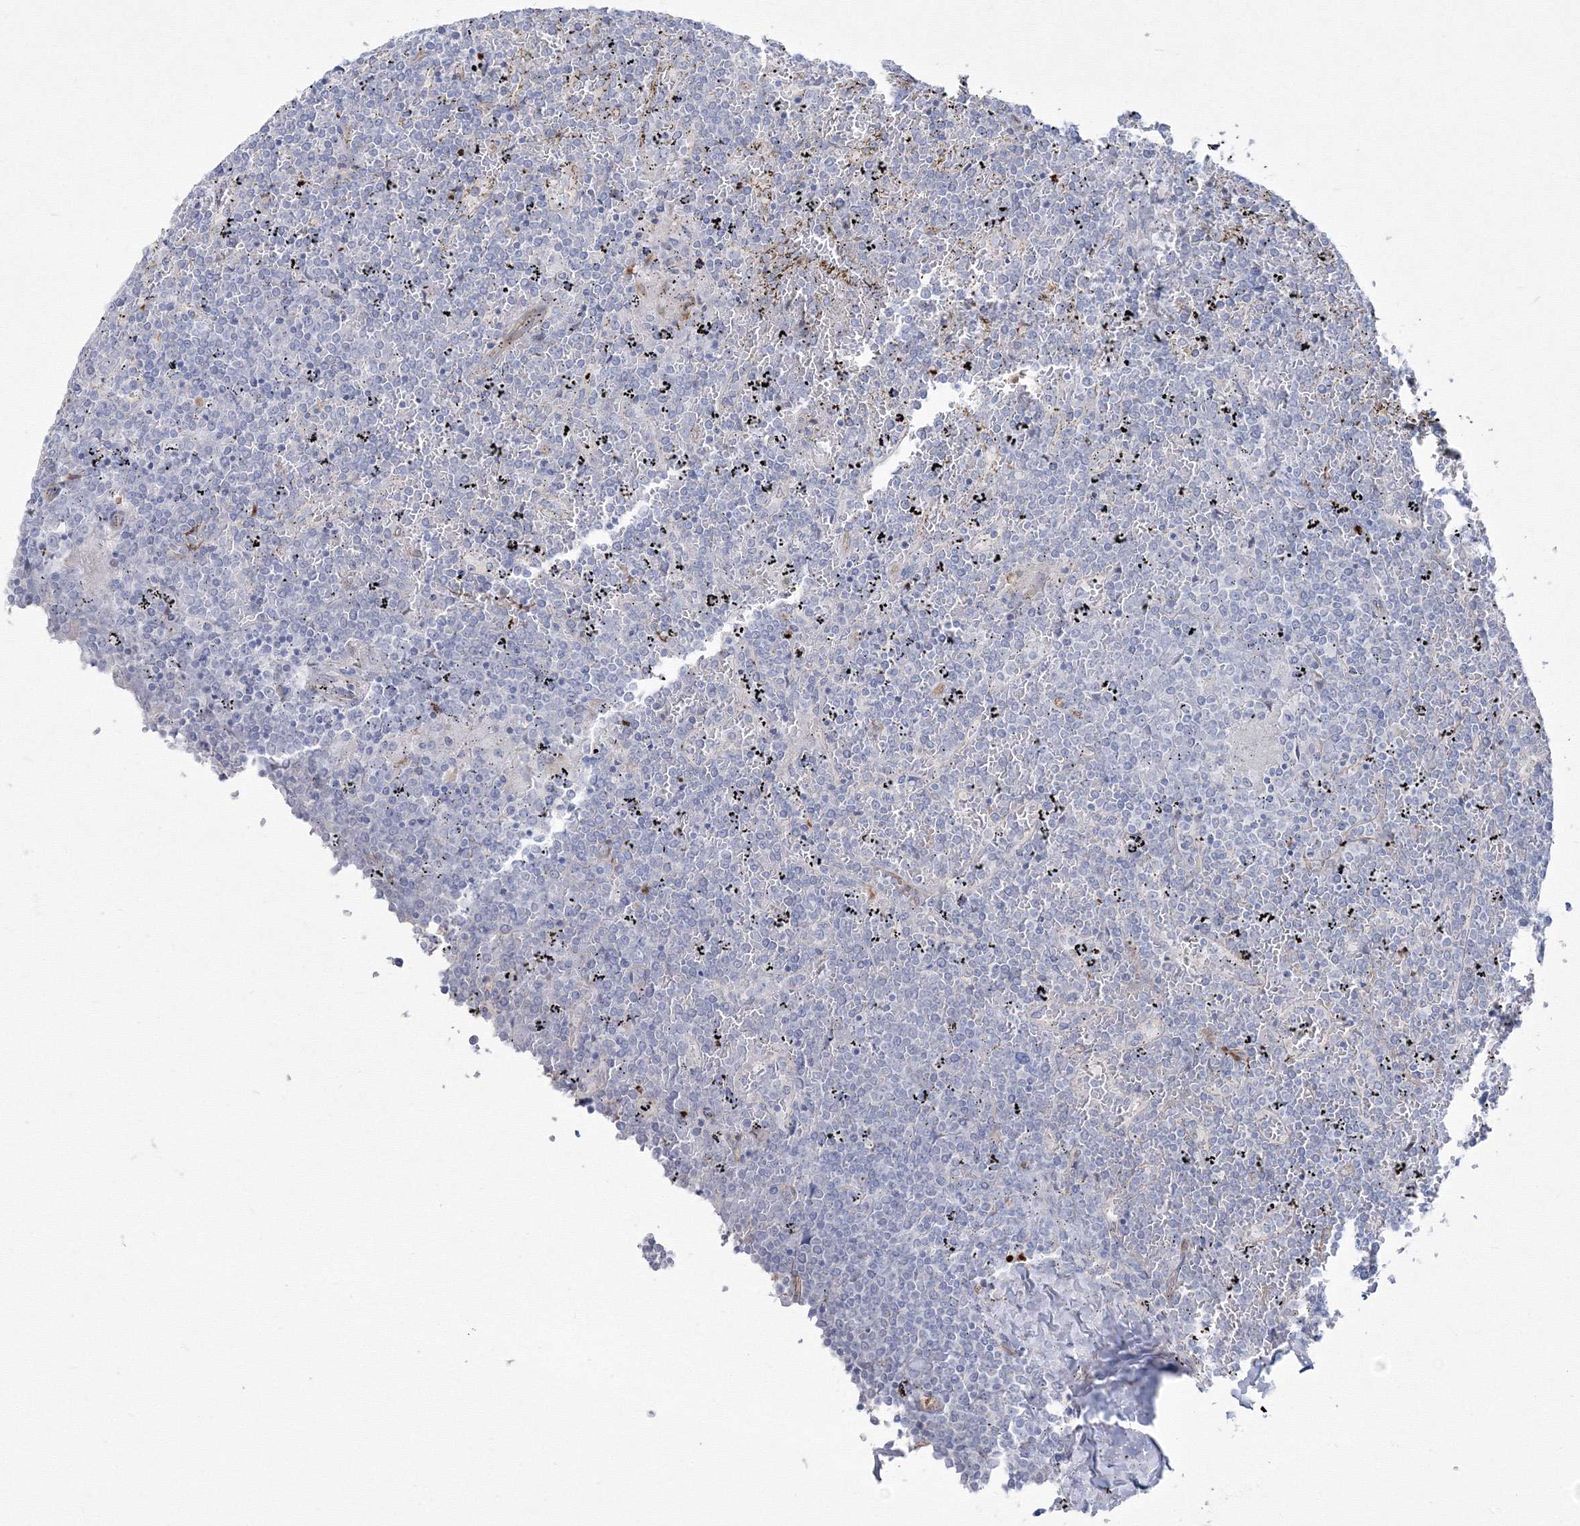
{"staining": {"intensity": "negative", "quantity": "none", "location": "none"}, "tissue": "lymphoma", "cell_type": "Tumor cells", "image_type": "cancer", "snomed": [{"axis": "morphology", "description": "Malignant lymphoma, non-Hodgkin's type, Low grade"}, {"axis": "topography", "description": "Spleen"}], "caption": "A high-resolution photomicrograph shows immunohistochemistry (IHC) staining of low-grade malignant lymphoma, non-Hodgkin's type, which exhibits no significant positivity in tumor cells.", "gene": "HYAL2", "patient": {"sex": "female", "age": 19}}